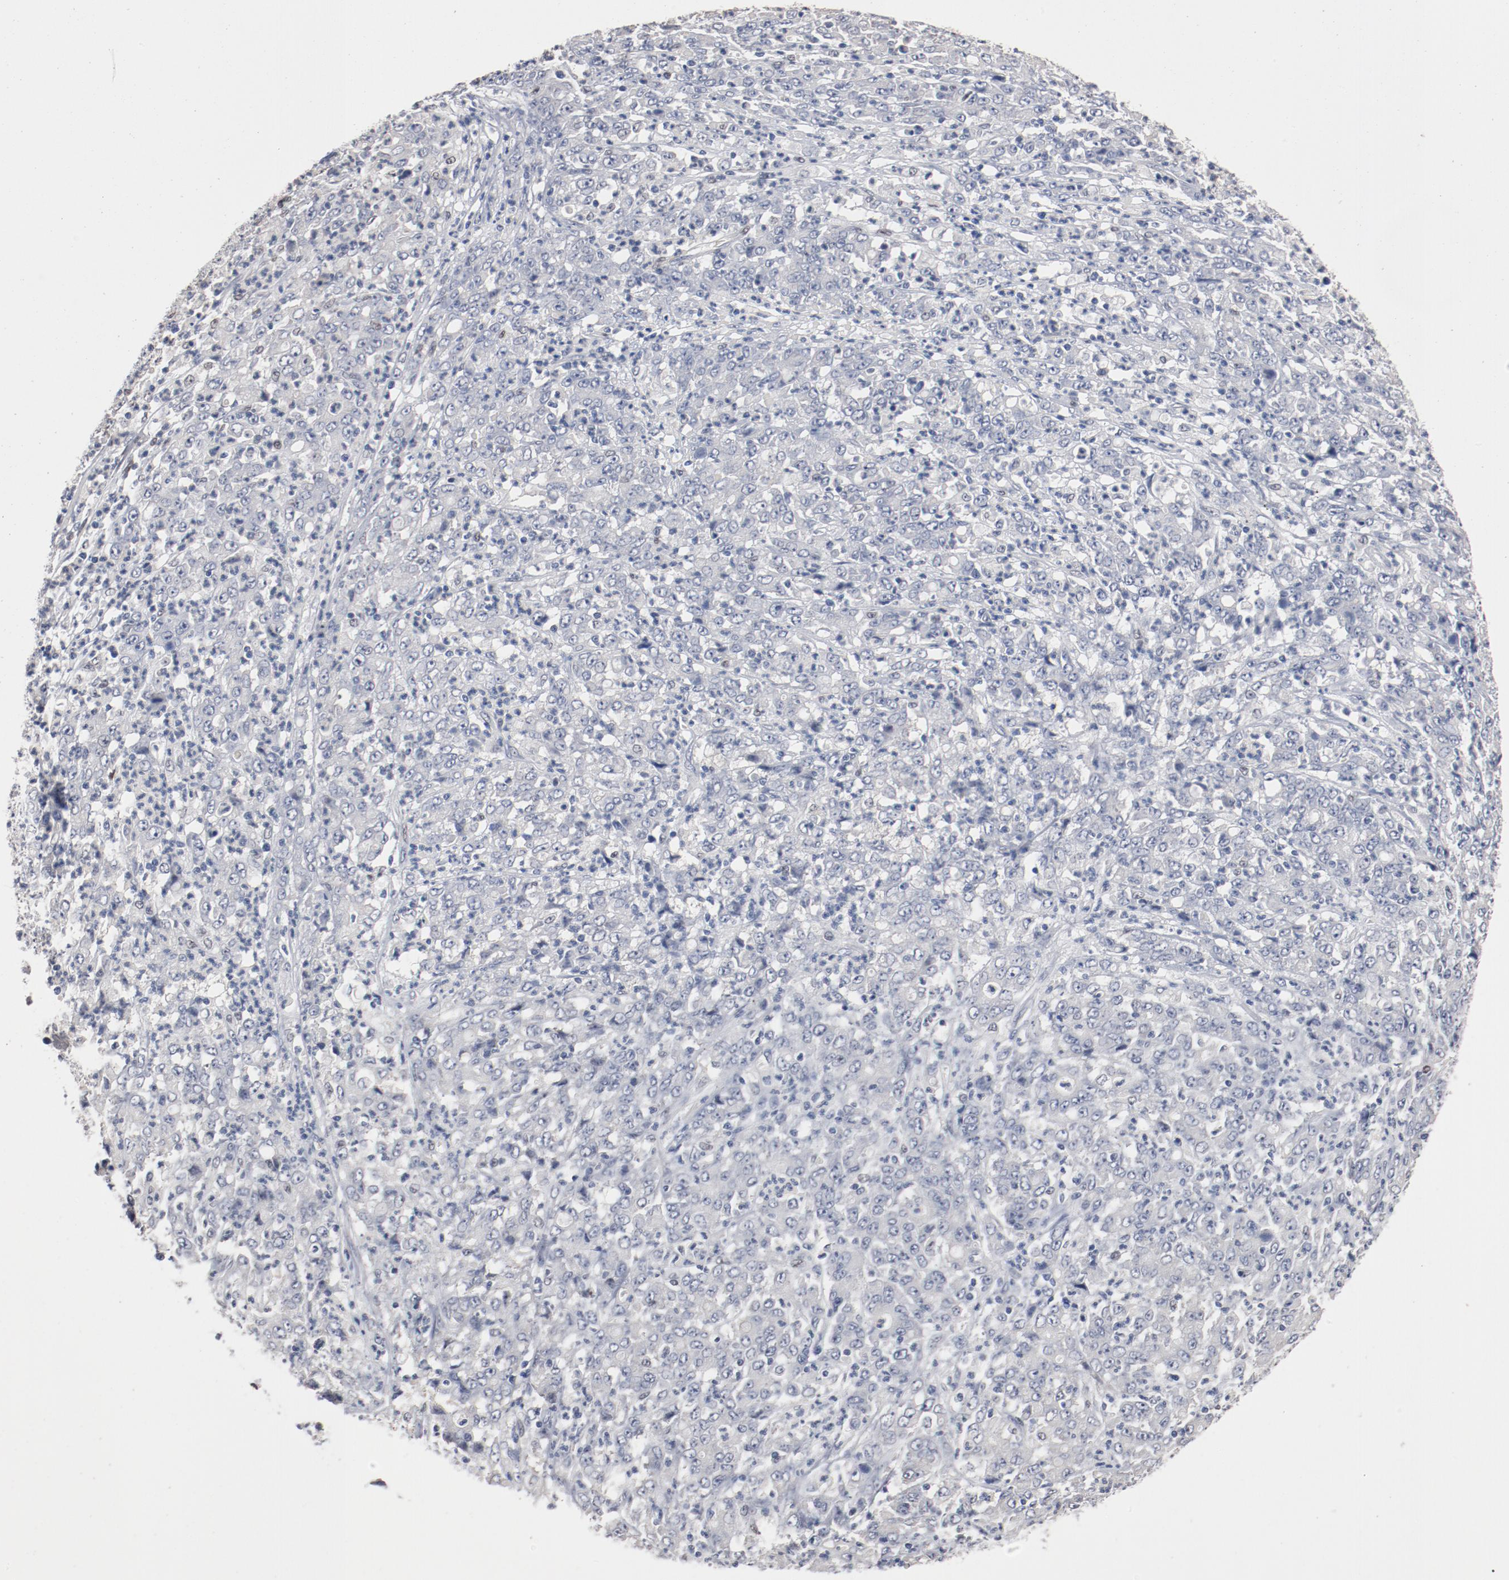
{"staining": {"intensity": "negative", "quantity": "none", "location": "none"}, "tissue": "stomach cancer", "cell_type": "Tumor cells", "image_type": "cancer", "snomed": [{"axis": "morphology", "description": "Adenocarcinoma, NOS"}, {"axis": "topography", "description": "Stomach, lower"}], "caption": "Tumor cells show no significant protein positivity in stomach adenocarcinoma.", "gene": "ZEB2", "patient": {"sex": "female", "age": 71}}